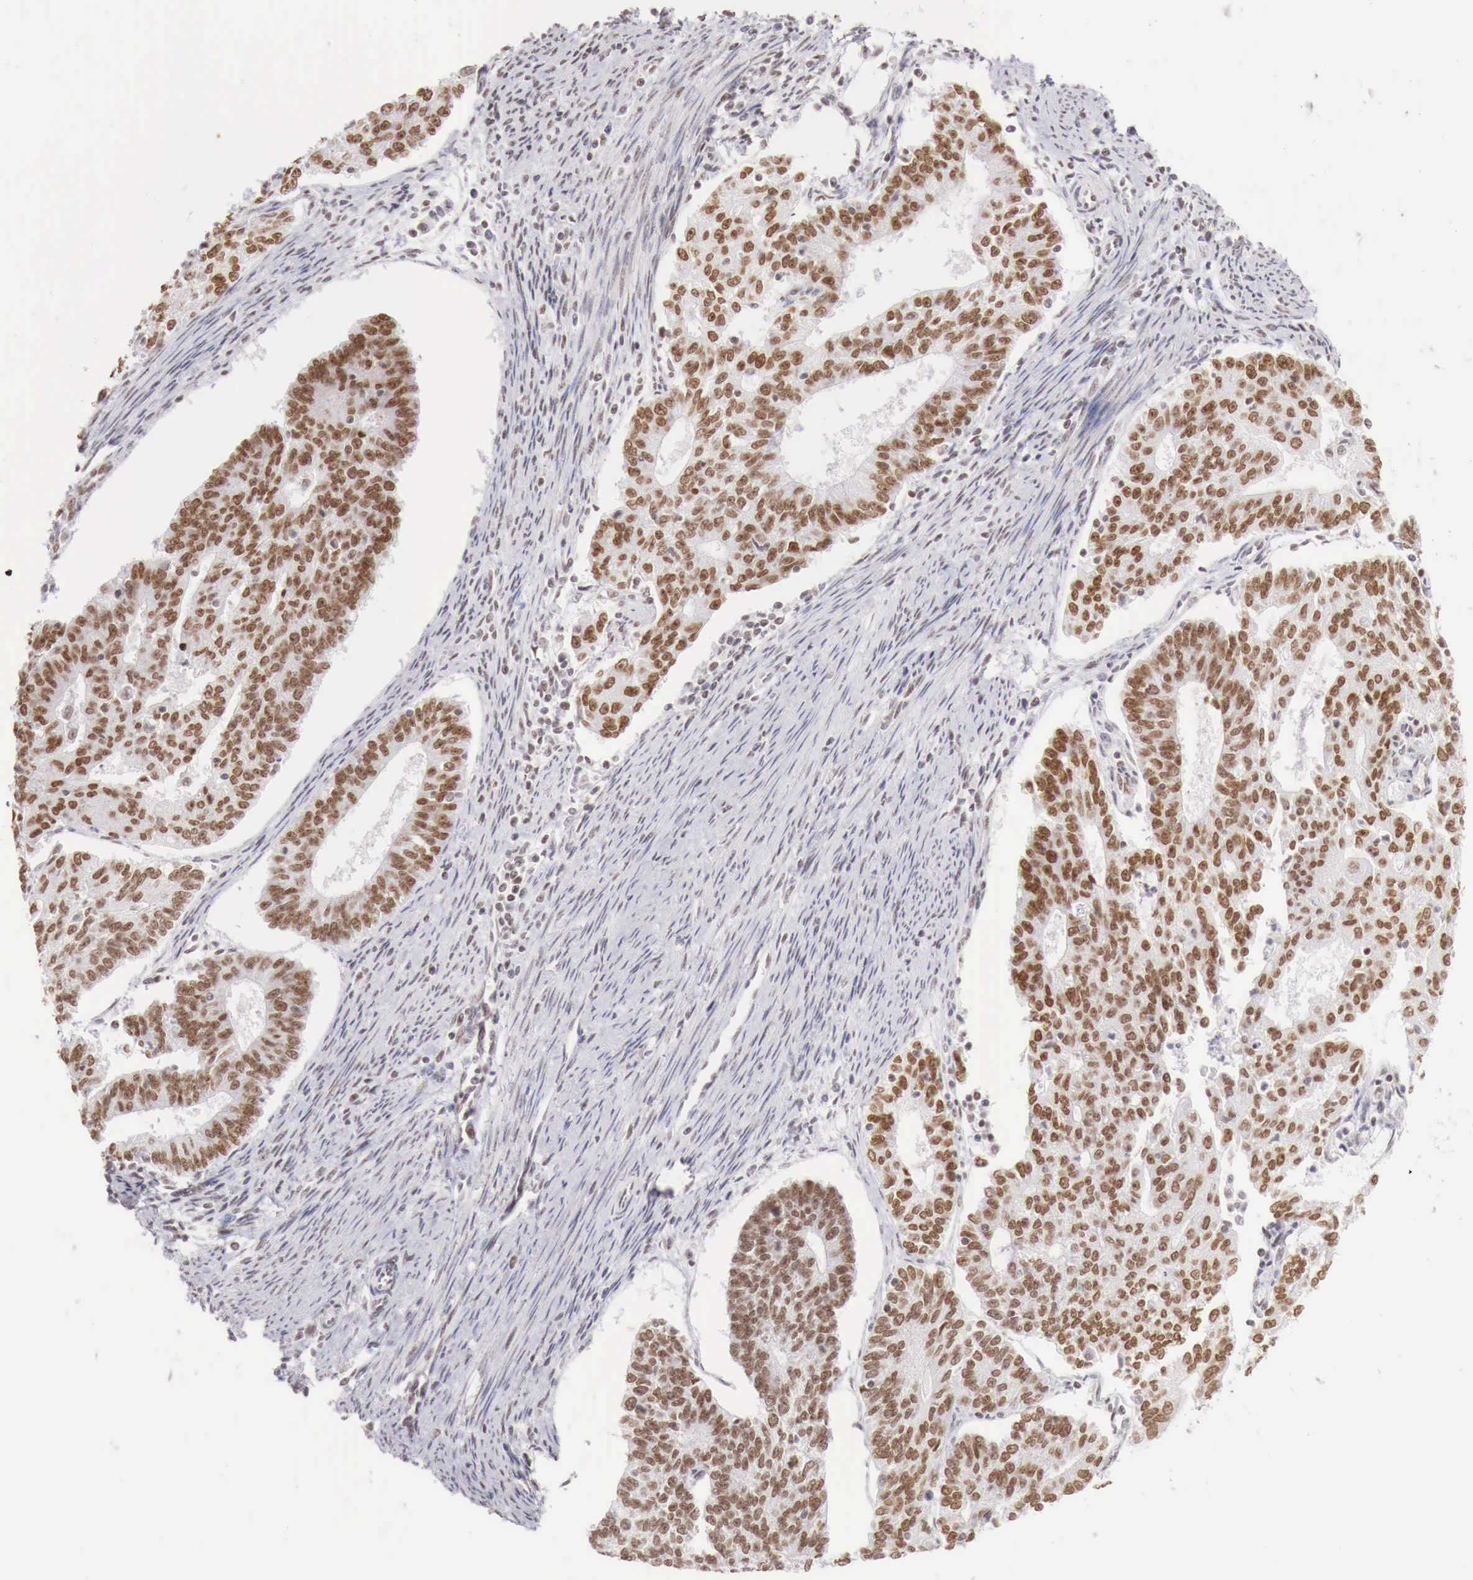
{"staining": {"intensity": "moderate", "quantity": "25%-75%", "location": "nuclear"}, "tissue": "endometrial cancer", "cell_type": "Tumor cells", "image_type": "cancer", "snomed": [{"axis": "morphology", "description": "Adenocarcinoma, NOS"}, {"axis": "topography", "description": "Endometrium"}], "caption": "Endometrial adenocarcinoma stained with a brown dye demonstrates moderate nuclear positive staining in approximately 25%-75% of tumor cells.", "gene": "PHF14", "patient": {"sex": "female", "age": 56}}